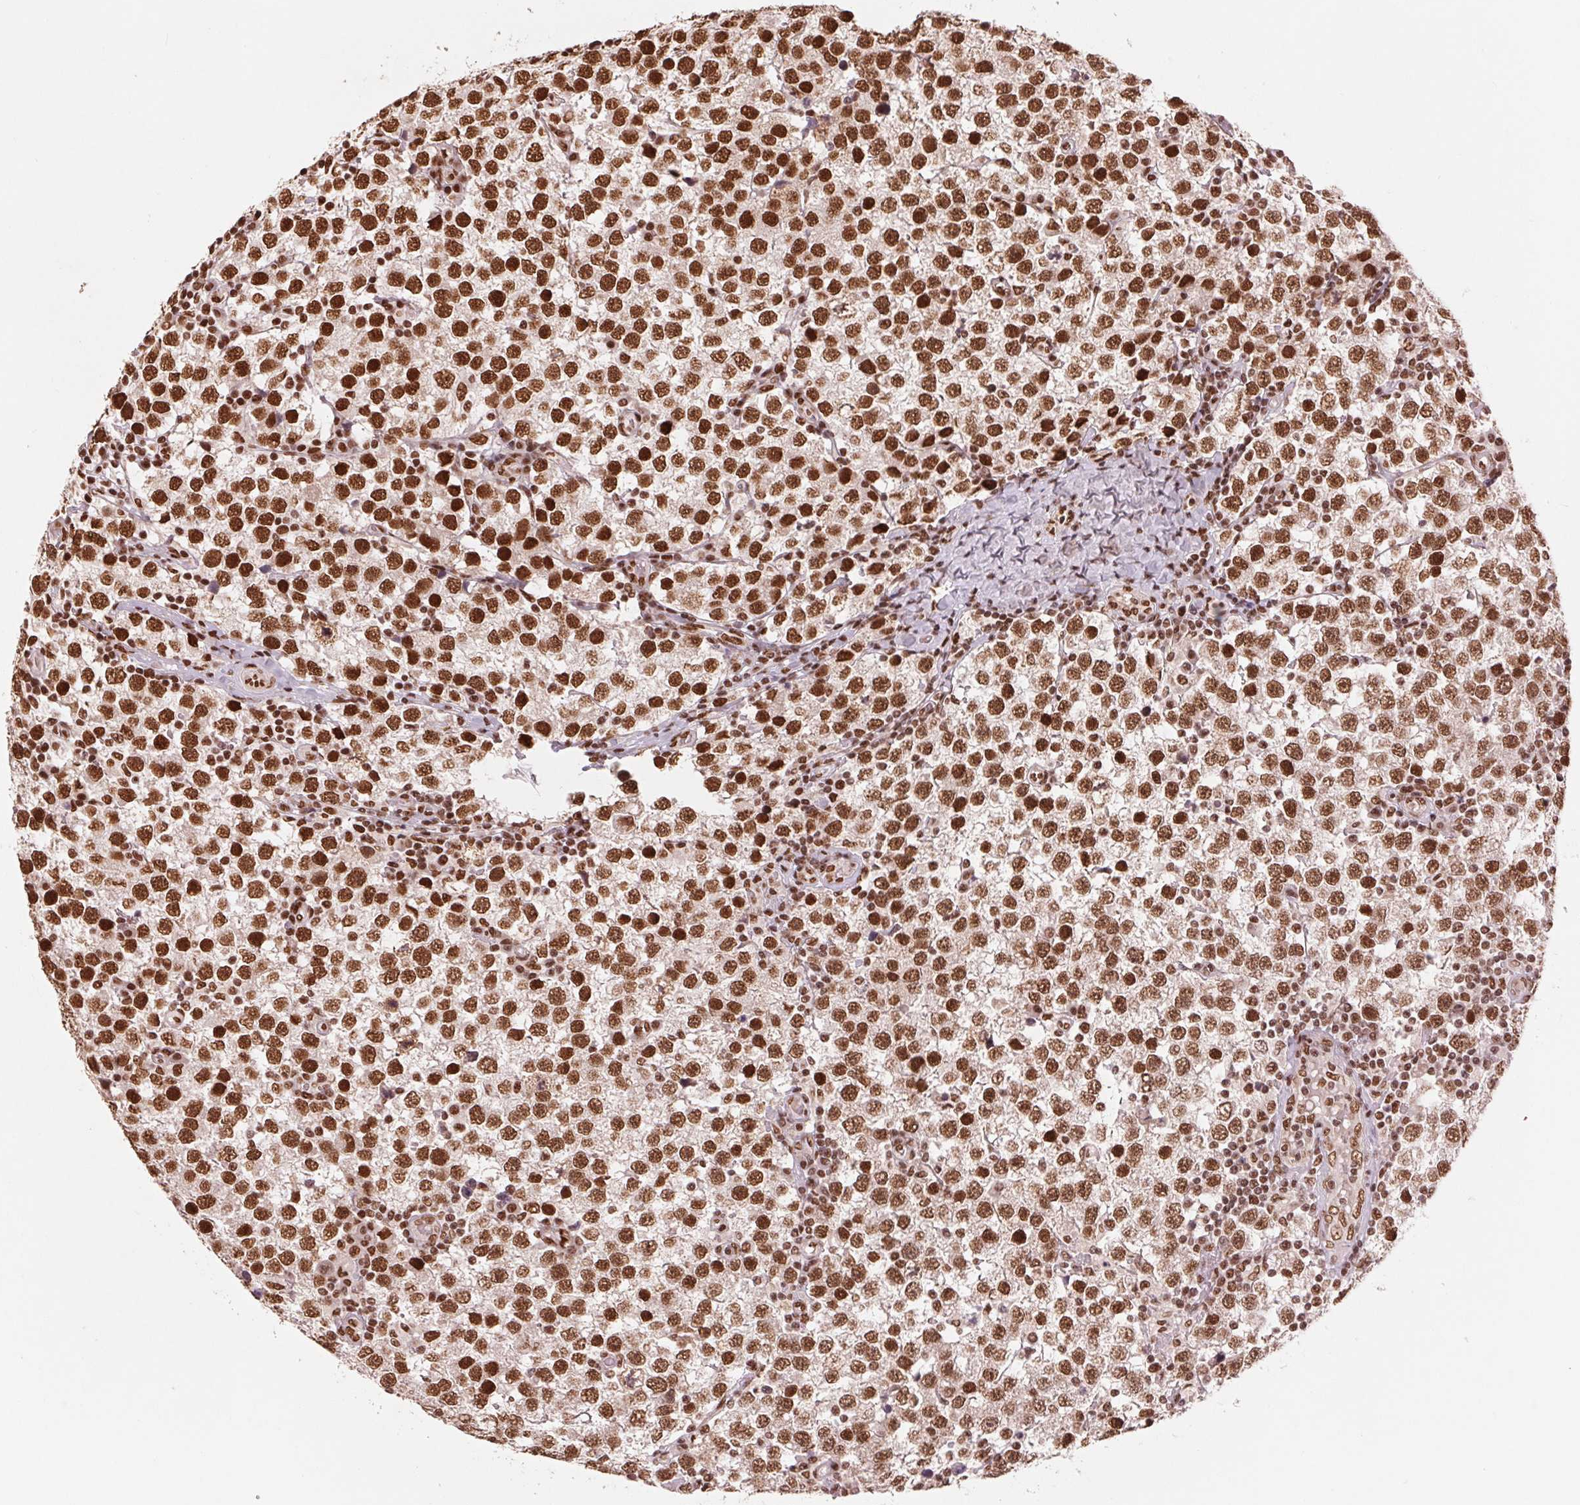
{"staining": {"intensity": "strong", "quantity": ">75%", "location": "nuclear"}, "tissue": "testis cancer", "cell_type": "Tumor cells", "image_type": "cancer", "snomed": [{"axis": "morphology", "description": "Seminoma, NOS"}, {"axis": "topography", "description": "Testis"}], "caption": "Immunohistochemical staining of testis cancer exhibits high levels of strong nuclear protein staining in about >75% of tumor cells.", "gene": "TTLL9", "patient": {"sex": "male", "age": 34}}